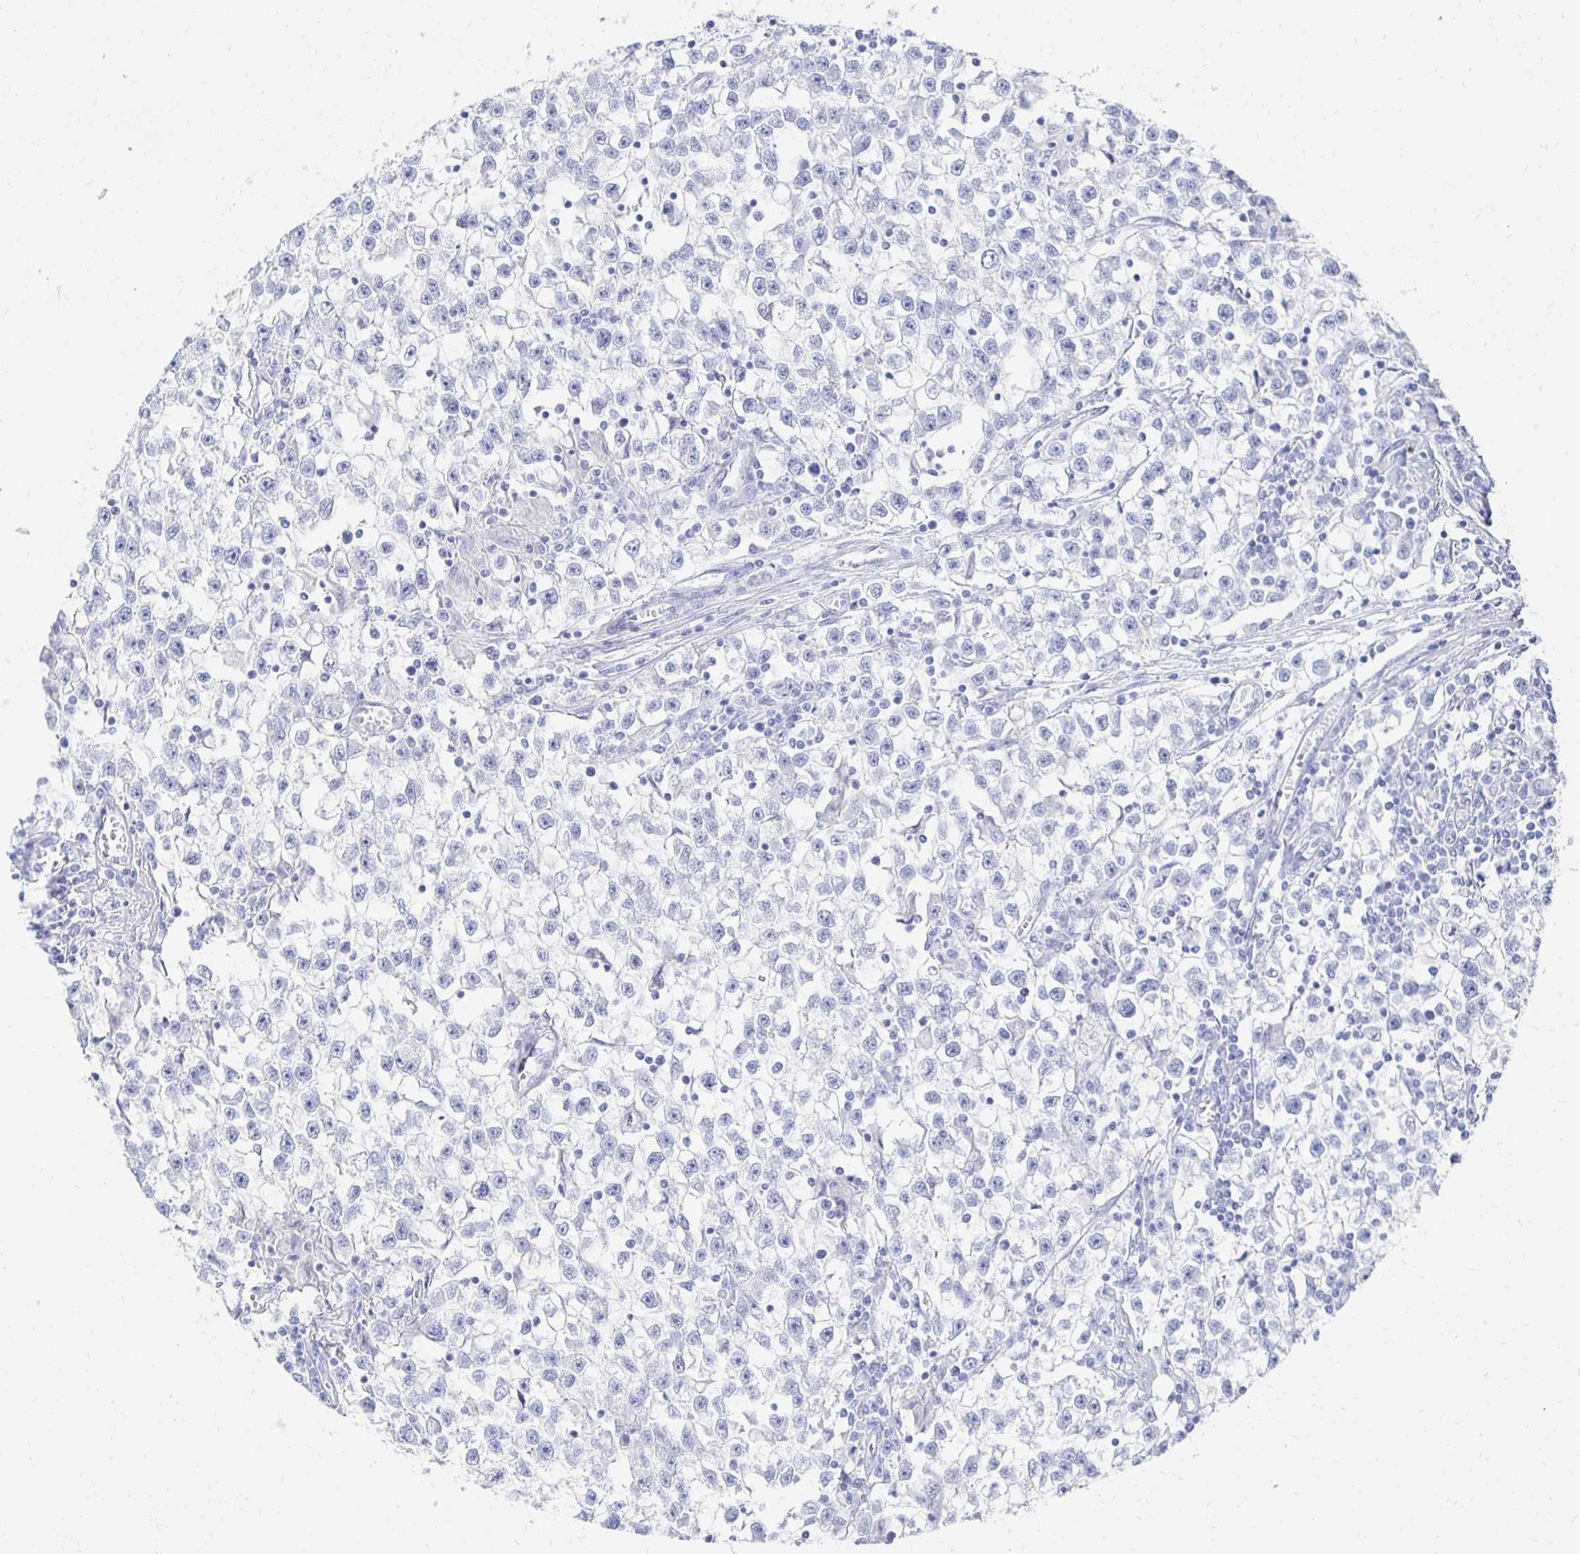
{"staining": {"intensity": "negative", "quantity": "none", "location": "none"}, "tissue": "testis cancer", "cell_type": "Tumor cells", "image_type": "cancer", "snomed": [{"axis": "morphology", "description": "Seminoma, NOS"}, {"axis": "topography", "description": "Testis"}], "caption": "This photomicrograph is of testis cancer stained with immunohistochemistry to label a protein in brown with the nuclei are counter-stained blue. There is no expression in tumor cells. (Brightfield microscopy of DAB immunohistochemistry (IHC) at high magnification).", "gene": "PRDM7", "patient": {"sex": "male", "age": 31}}